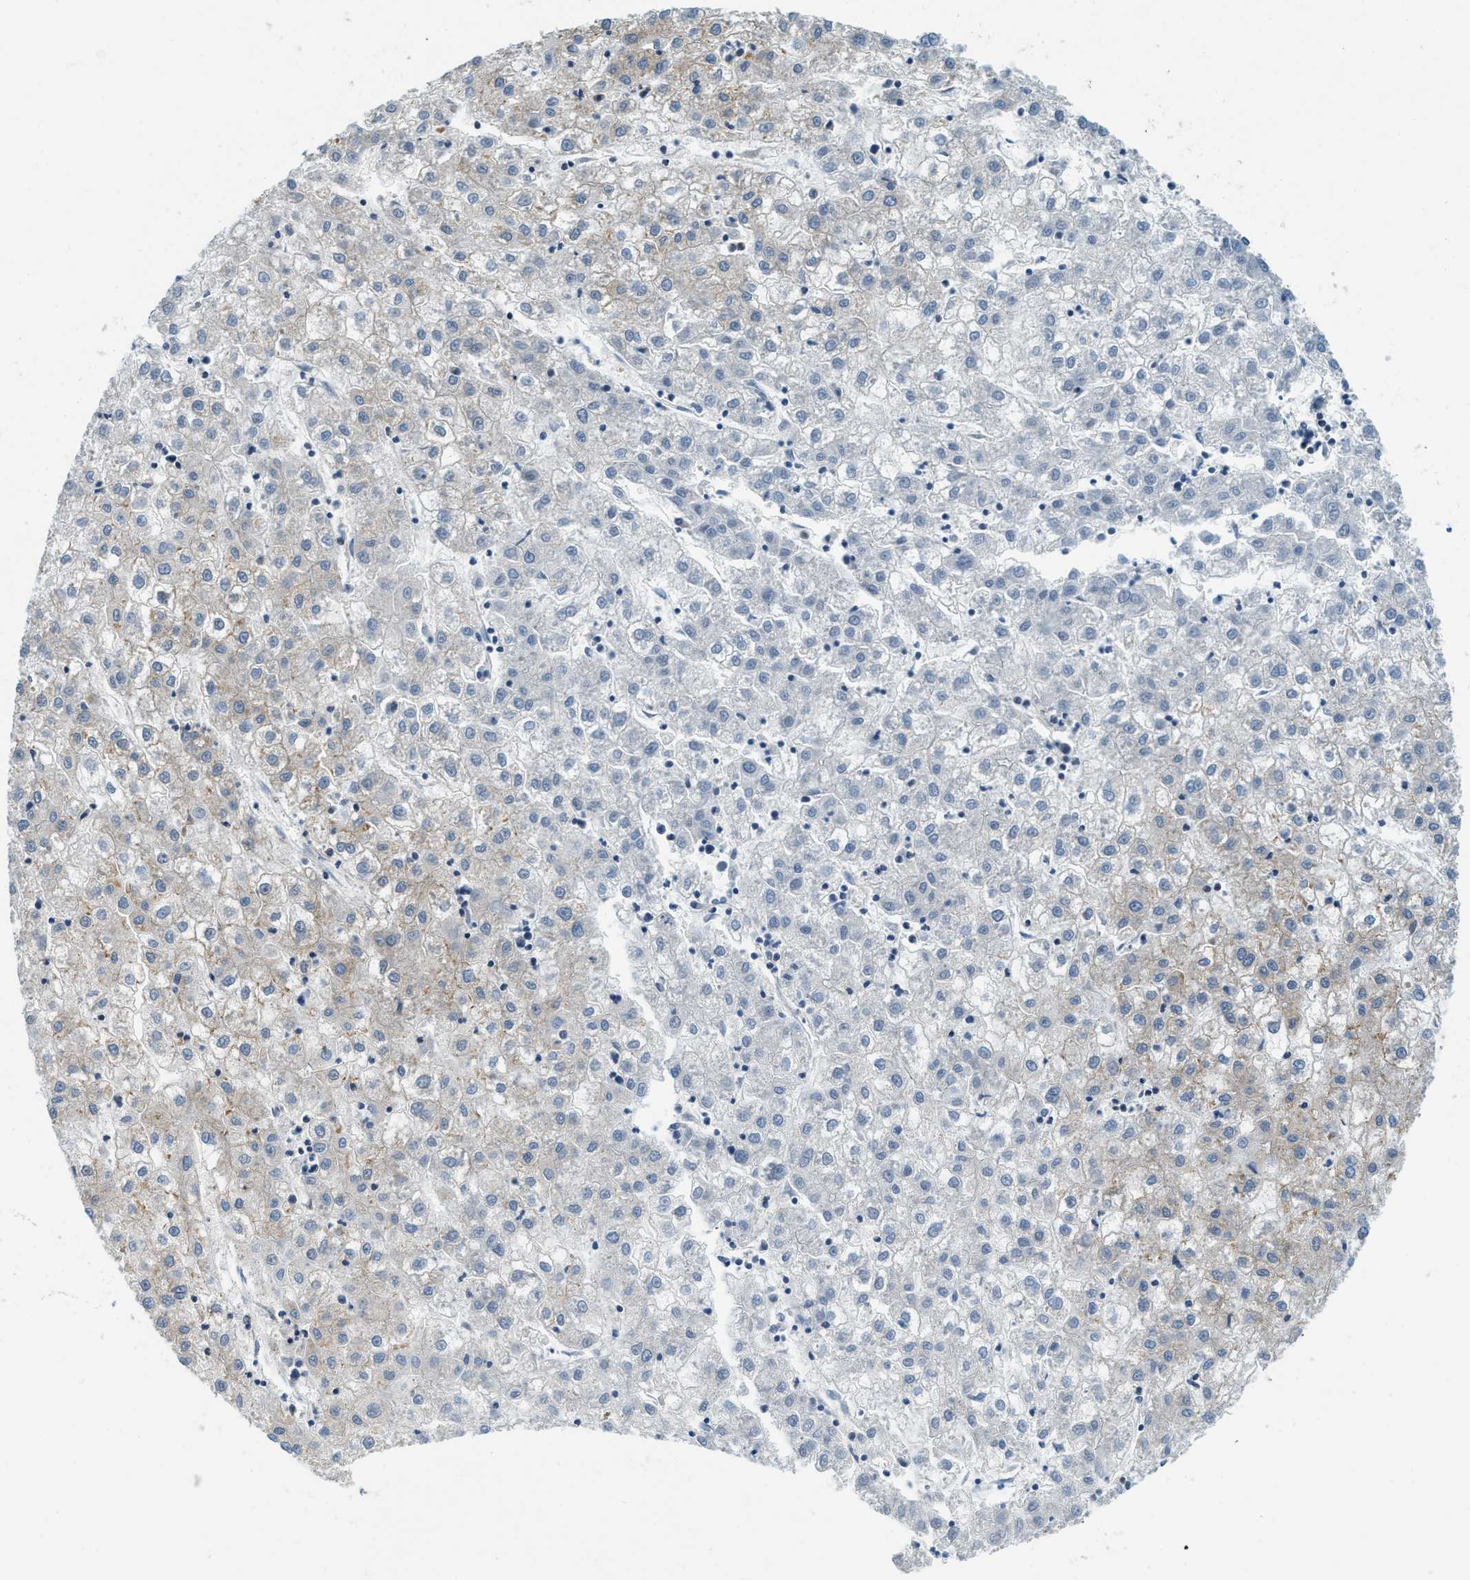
{"staining": {"intensity": "negative", "quantity": "none", "location": "none"}, "tissue": "liver cancer", "cell_type": "Tumor cells", "image_type": "cancer", "snomed": [{"axis": "morphology", "description": "Carcinoma, Hepatocellular, NOS"}, {"axis": "topography", "description": "Liver"}], "caption": "Protein analysis of hepatocellular carcinoma (liver) exhibits no significant expression in tumor cells.", "gene": "BCAP31", "patient": {"sex": "male", "age": 72}}